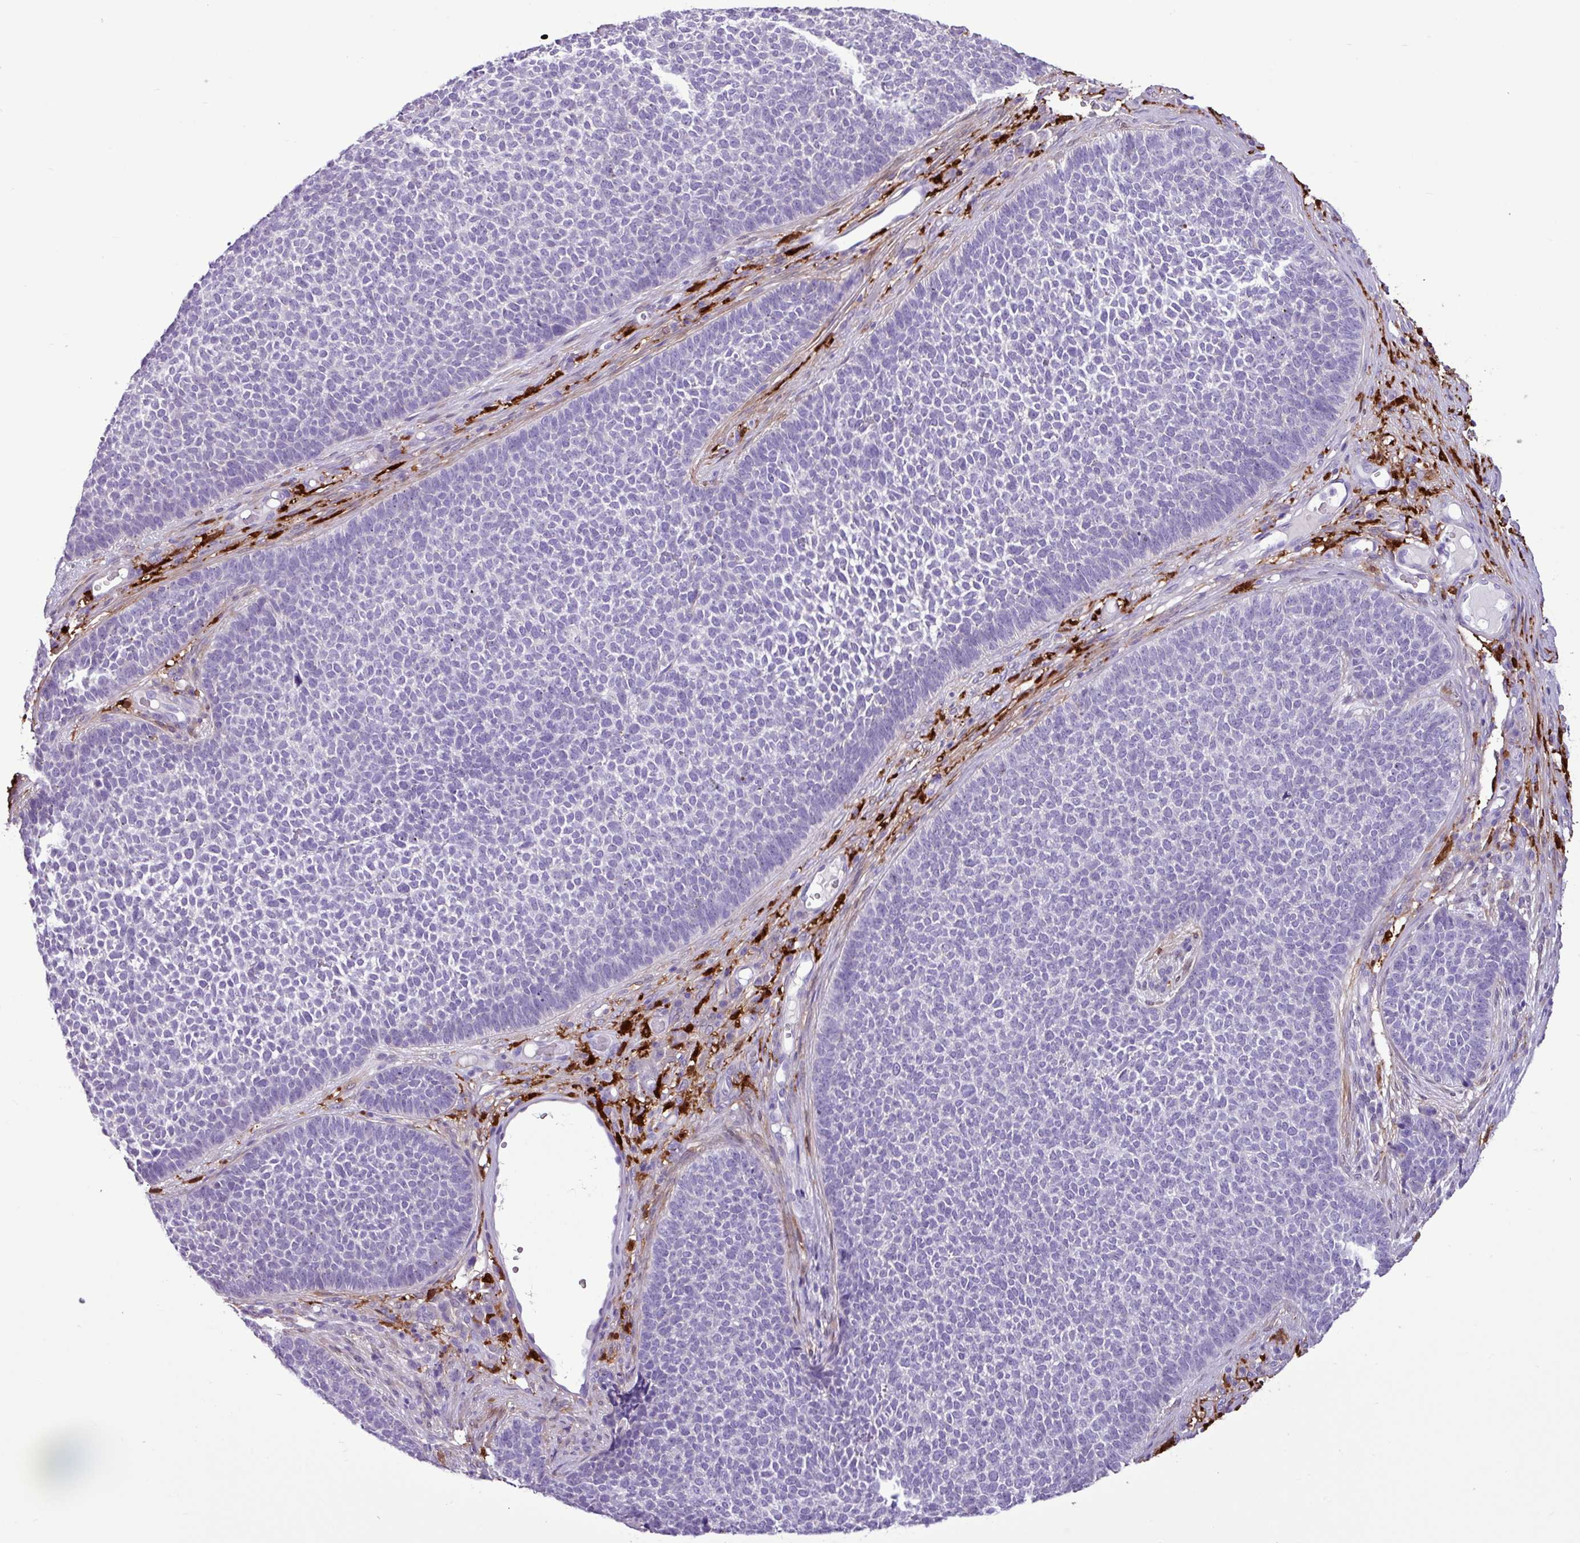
{"staining": {"intensity": "negative", "quantity": "none", "location": "none"}, "tissue": "skin cancer", "cell_type": "Tumor cells", "image_type": "cancer", "snomed": [{"axis": "morphology", "description": "Basal cell carcinoma"}, {"axis": "topography", "description": "Skin"}], "caption": "The IHC photomicrograph has no significant staining in tumor cells of skin cancer (basal cell carcinoma) tissue. (DAB (3,3'-diaminobenzidine) immunohistochemistry (IHC) visualized using brightfield microscopy, high magnification).", "gene": "TMEM200C", "patient": {"sex": "female", "age": 84}}